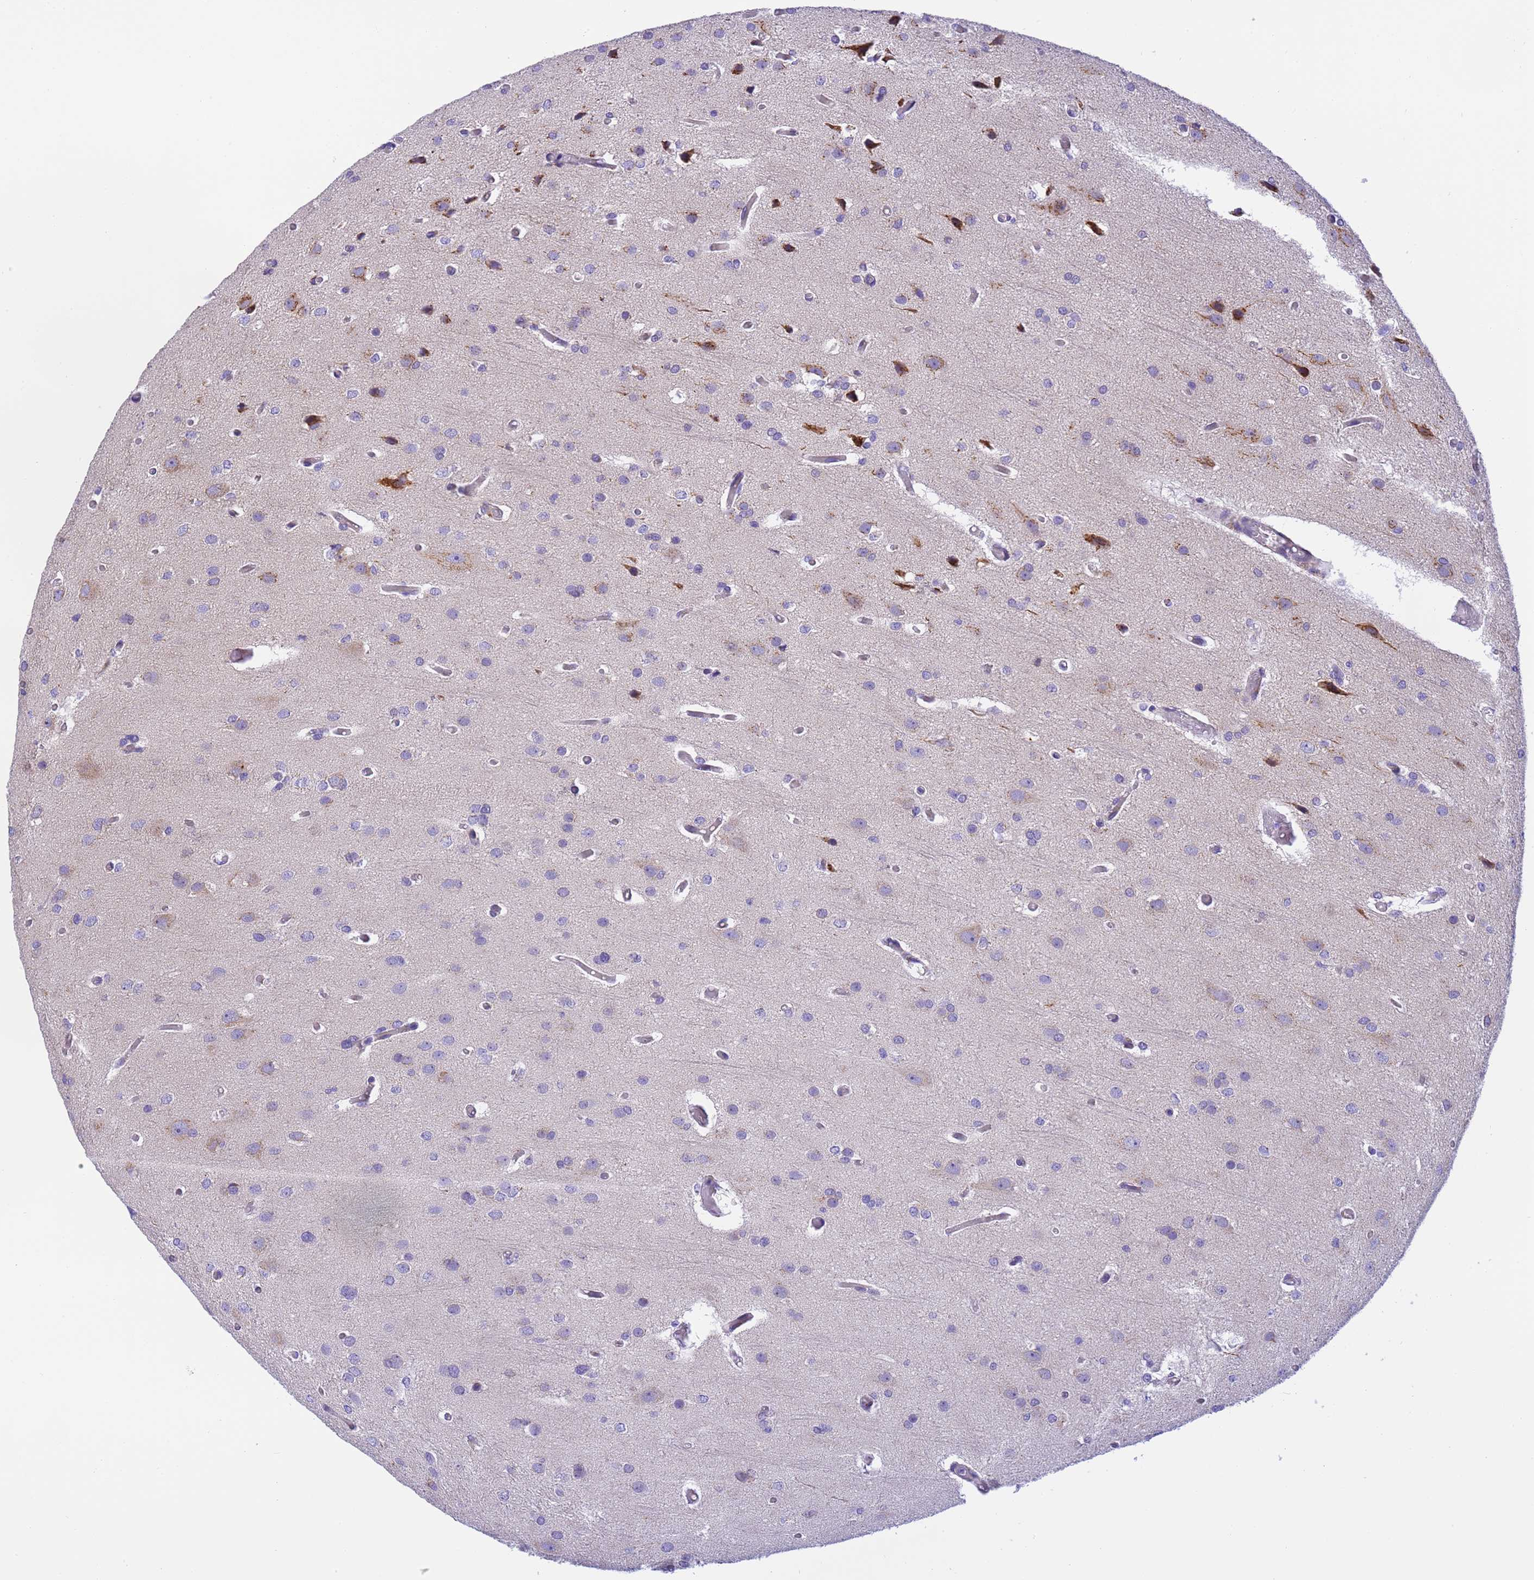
{"staining": {"intensity": "negative", "quantity": "none", "location": "none"}, "tissue": "glioma", "cell_type": "Tumor cells", "image_type": "cancer", "snomed": [{"axis": "morphology", "description": "Glioma, malignant, High grade"}, {"axis": "topography", "description": "Brain"}], "caption": "Immunohistochemistry histopathology image of glioma stained for a protein (brown), which exhibits no staining in tumor cells.", "gene": "RHBDD3", "patient": {"sex": "female", "age": 50}}